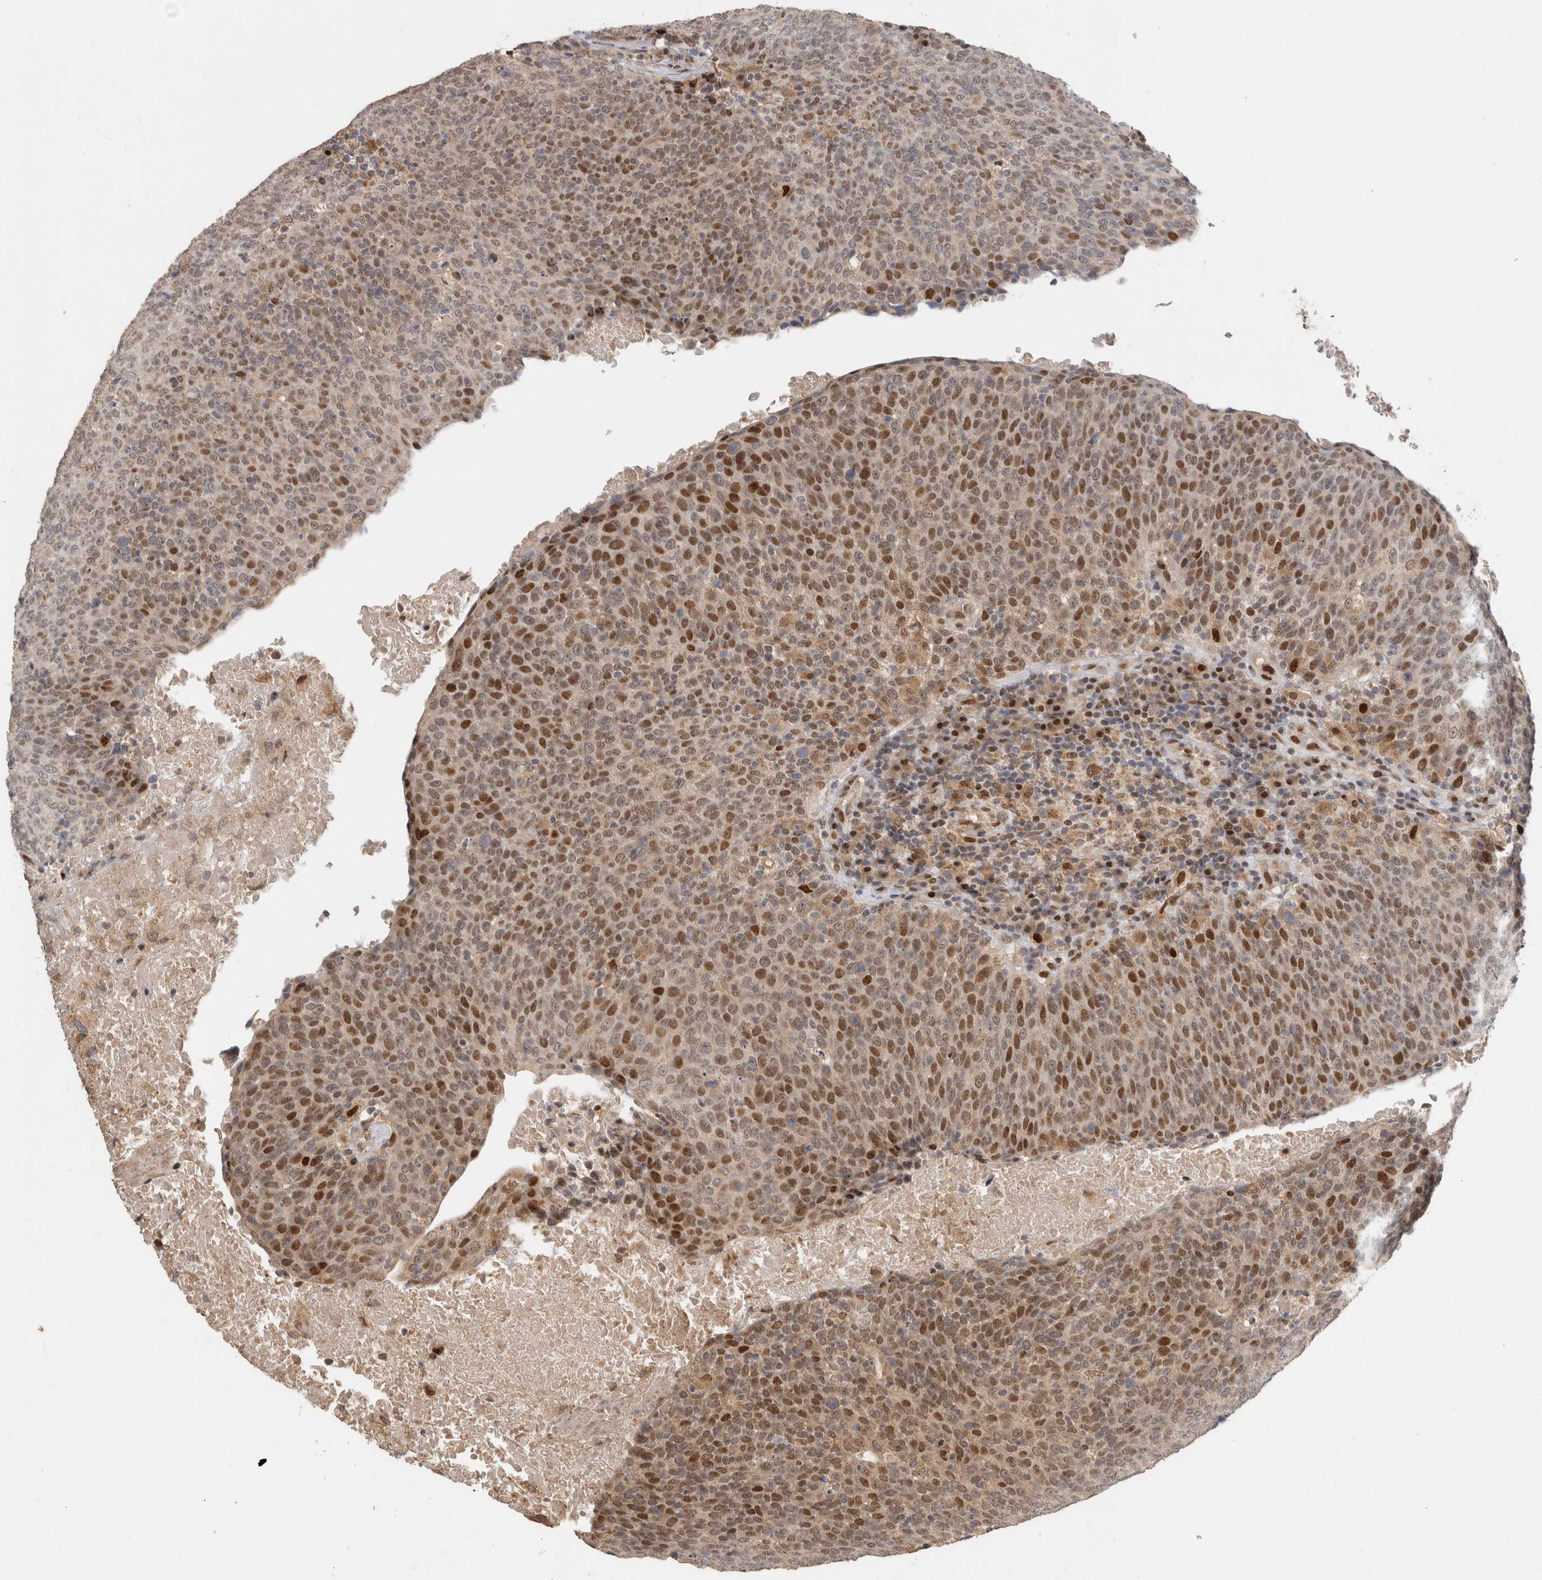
{"staining": {"intensity": "strong", "quantity": "25%-75%", "location": "nuclear"}, "tissue": "head and neck cancer", "cell_type": "Tumor cells", "image_type": "cancer", "snomed": [{"axis": "morphology", "description": "Squamous cell carcinoma, NOS"}, {"axis": "morphology", "description": "Squamous cell carcinoma, metastatic, NOS"}, {"axis": "topography", "description": "Lymph node"}, {"axis": "topography", "description": "Head-Neck"}], "caption": "DAB (3,3'-diaminobenzidine) immunohistochemical staining of human head and neck cancer demonstrates strong nuclear protein positivity in approximately 25%-75% of tumor cells.", "gene": "C8orf58", "patient": {"sex": "male", "age": 62}}